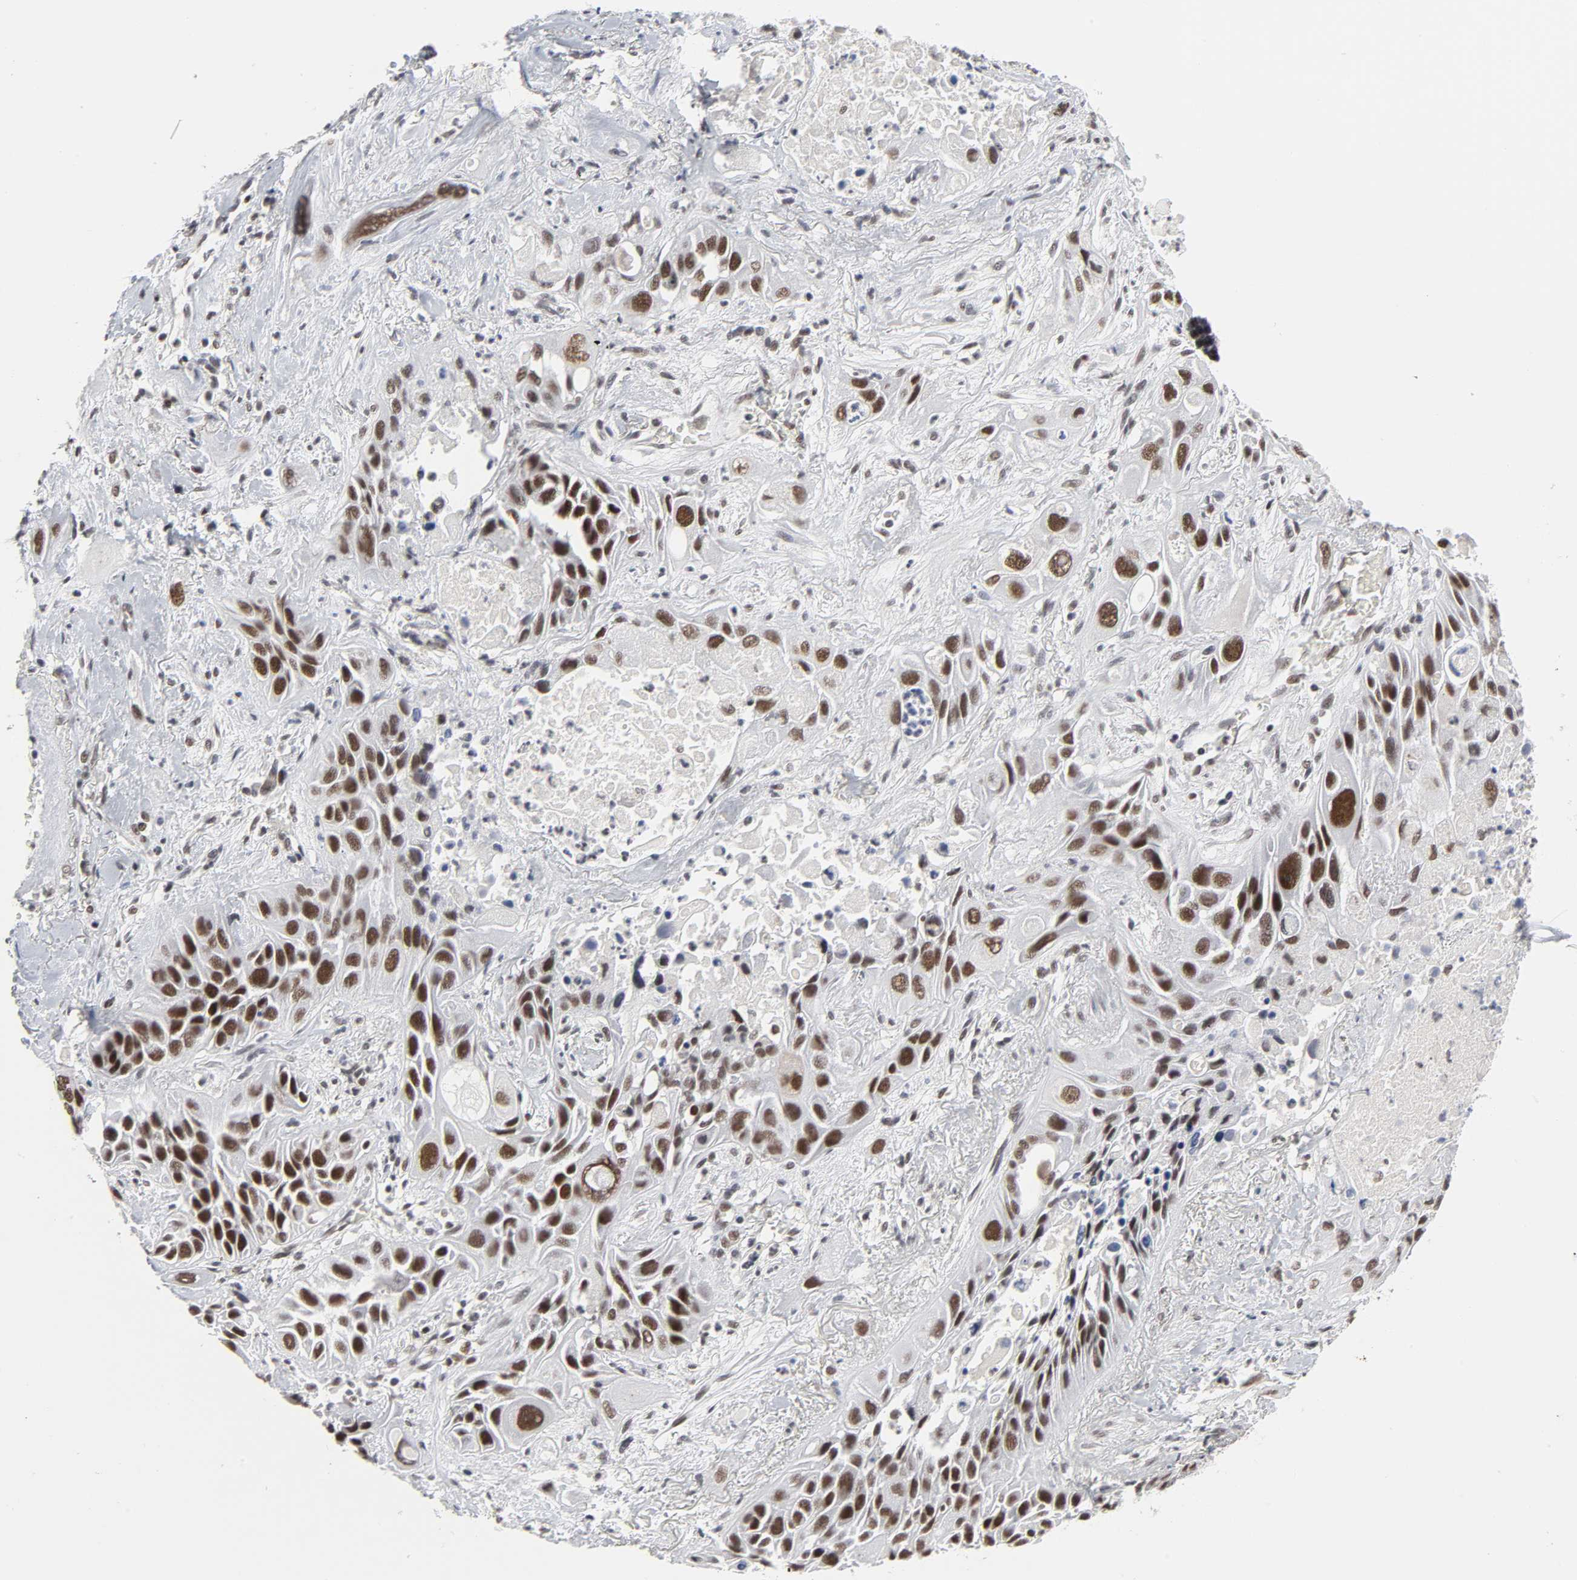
{"staining": {"intensity": "strong", "quantity": ">75%", "location": "nuclear"}, "tissue": "lung cancer", "cell_type": "Tumor cells", "image_type": "cancer", "snomed": [{"axis": "morphology", "description": "Squamous cell carcinoma, NOS"}, {"axis": "topography", "description": "Lung"}], "caption": "A brown stain highlights strong nuclear expression of a protein in lung squamous cell carcinoma tumor cells. (DAB (3,3'-diaminobenzidine) IHC, brown staining for protein, blue staining for nuclei).", "gene": "TRIM33", "patient": {"sex": "female", "age": 76}}